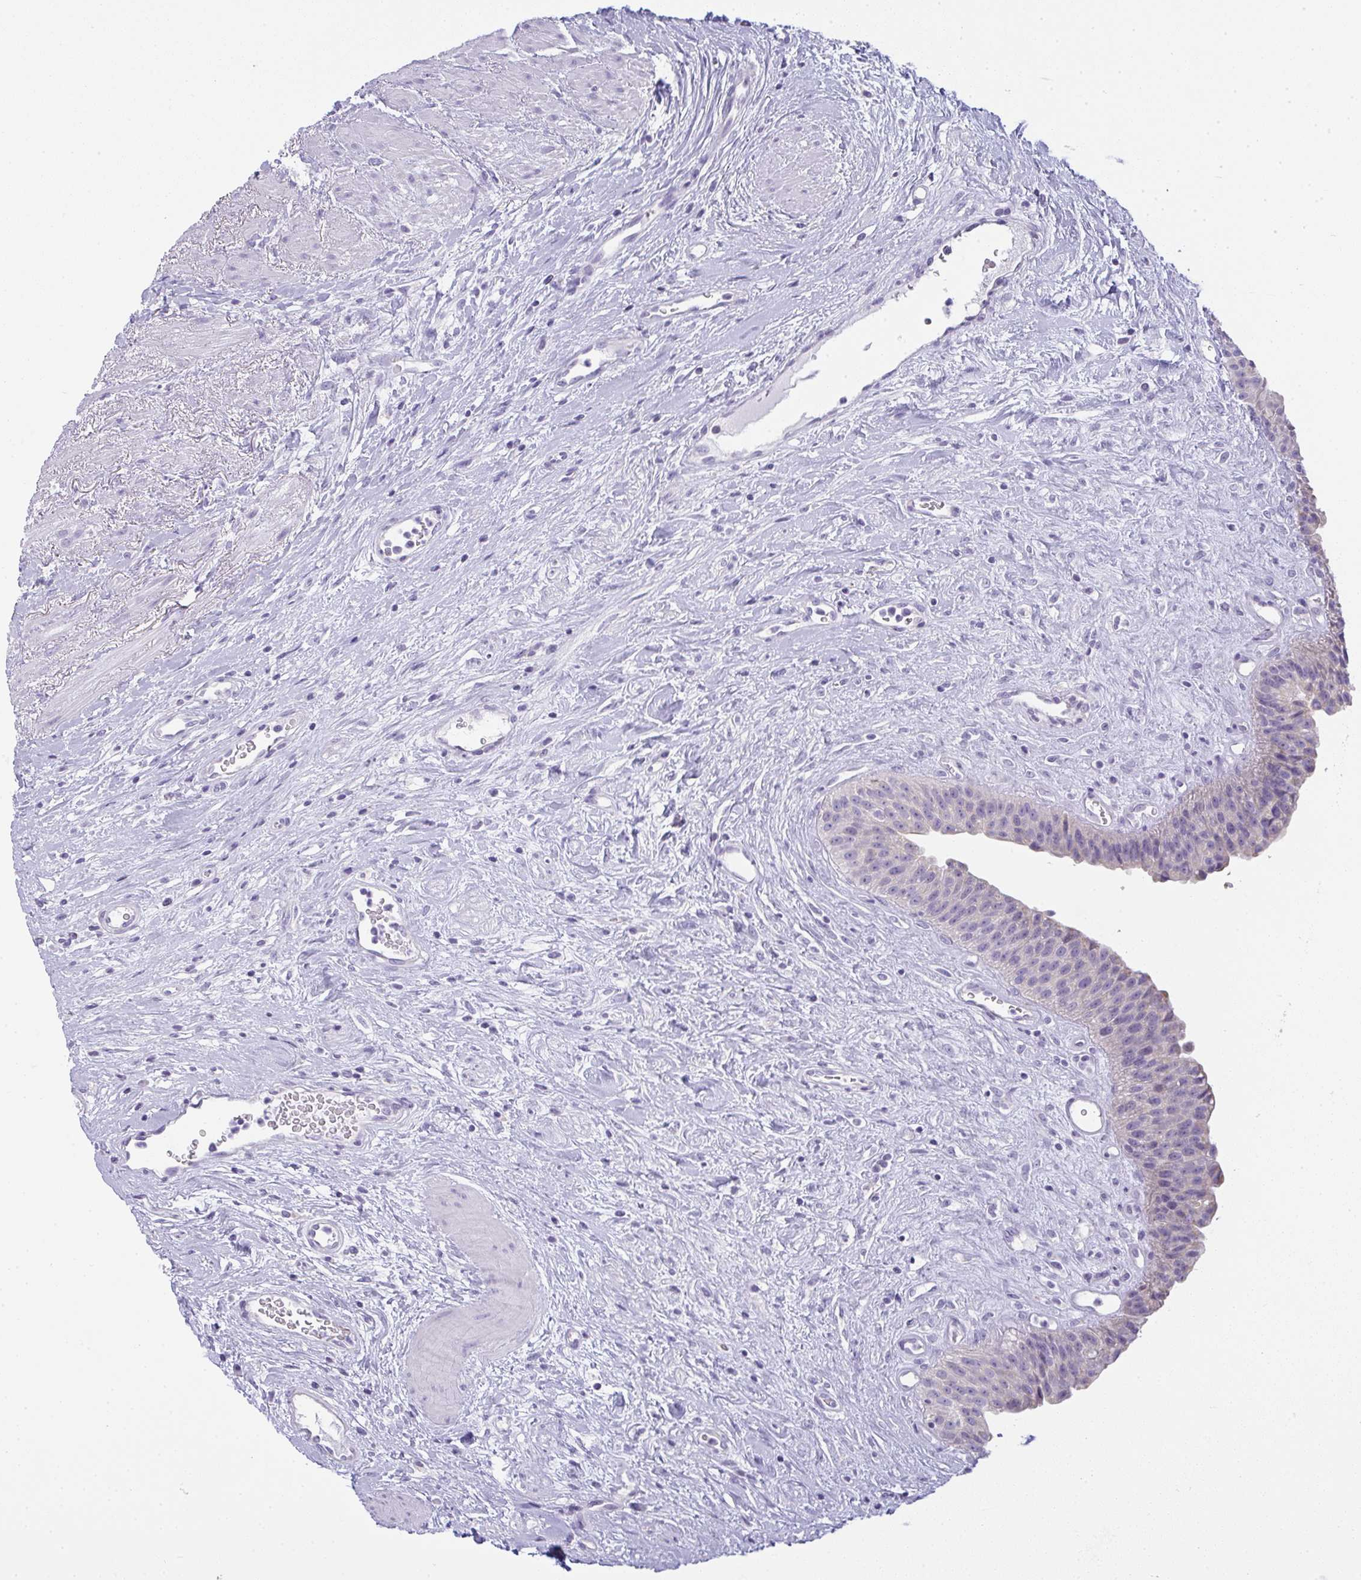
{"staining": {"intensity": "weak", "quantity": "25%-75%", "location": "cytoplasmic/membranous"}, "tissue": "urinary bladder", "cell_type": "Urothelial cells", "image_type": "normal", "snomed": [{"axis": "morphology", "description": "Normal tissue, NOS"}, {"axis": "topography", "description": "Urinary bladder"}], "caption": "This photomicrograph displays immunohistochemistry staining of normal urinary bladder, with low weak cytoplasmic/membranous positivity in approximately 25%-75% of urothelial cells.", "gene": "GSDMB", "patient": {"sex": "female", "age": 56}}